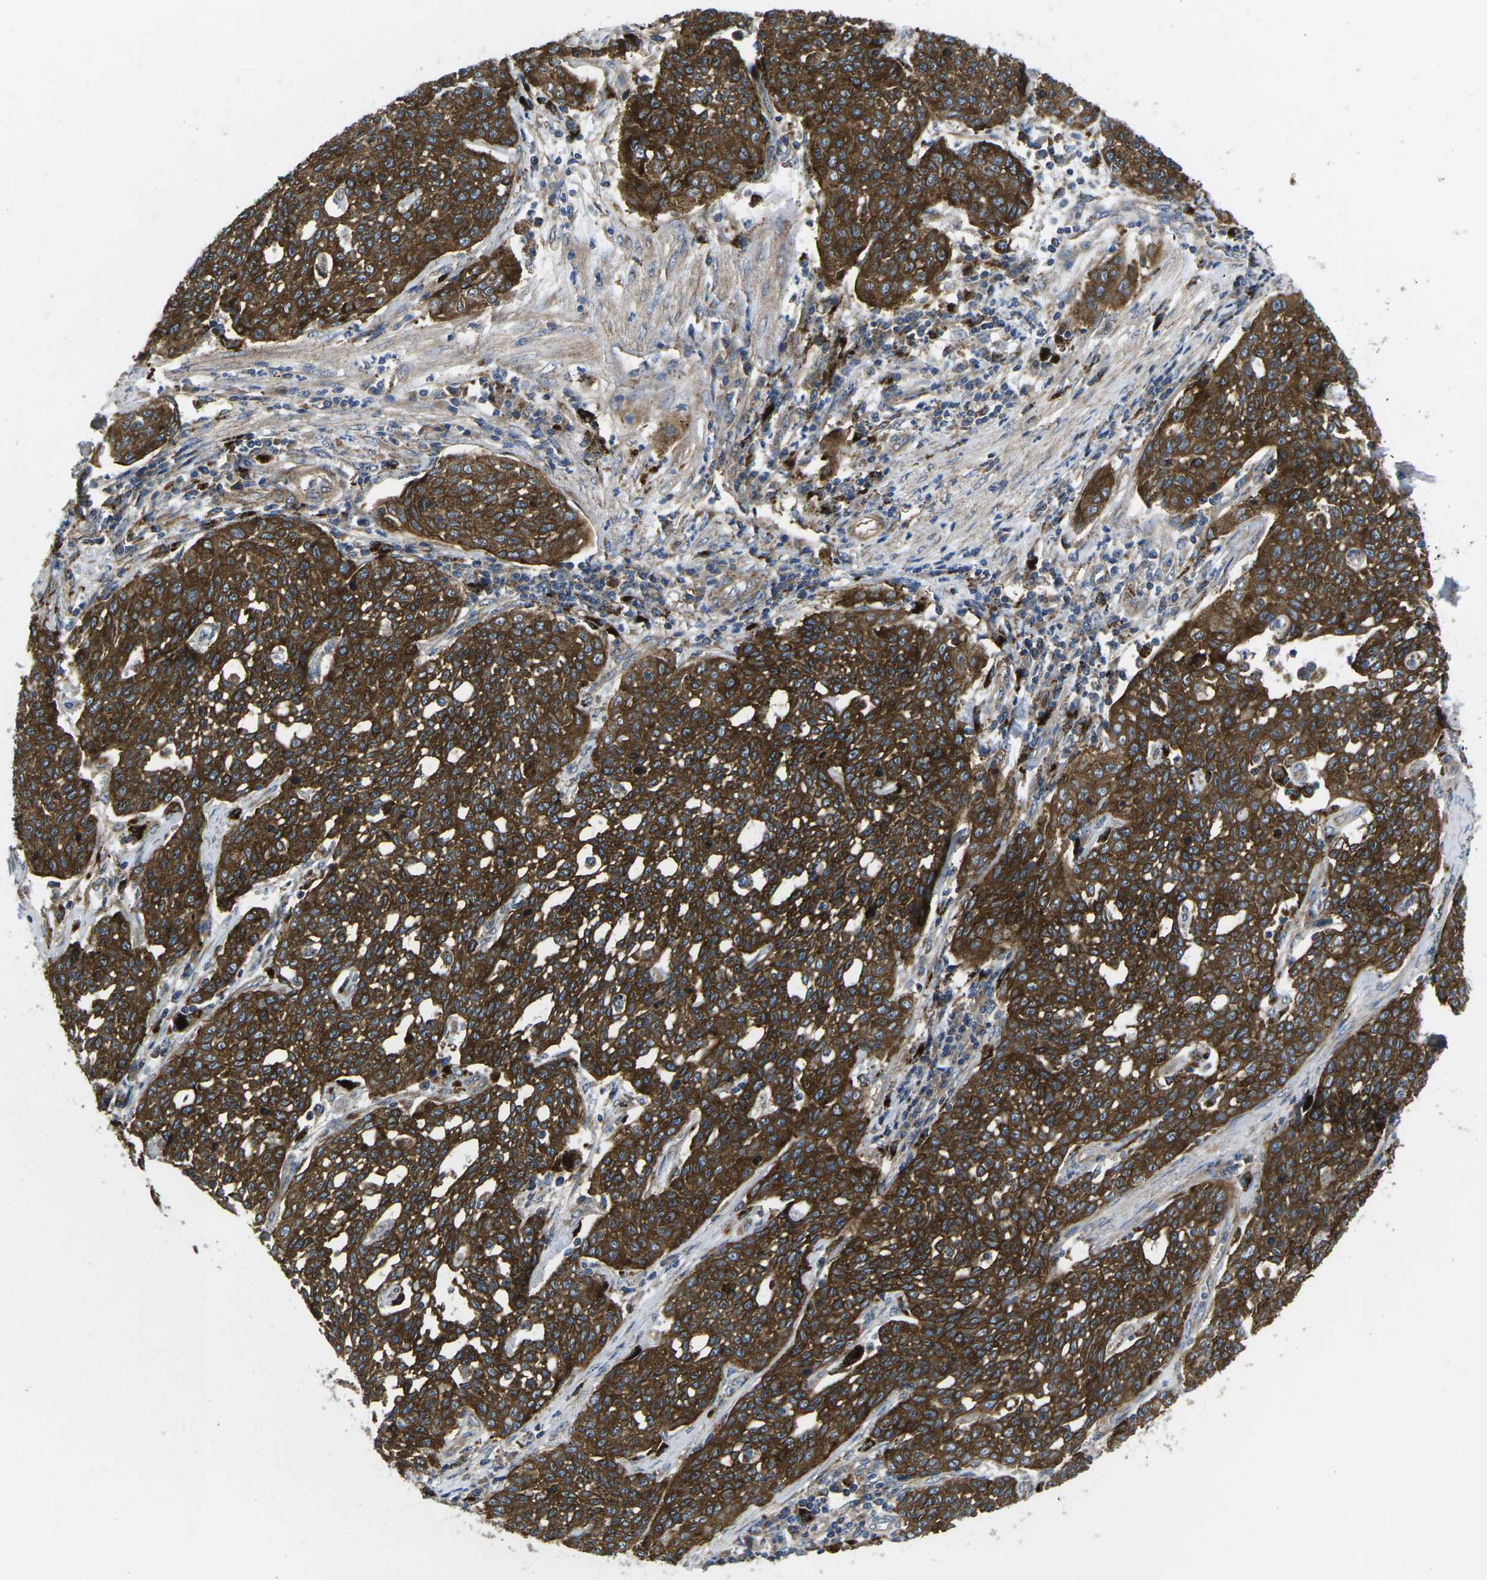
{"staining": {"intensity": "strong", "quantity": ">75%", "location": "cytoplasmic/membranous"}, "tissue": "cervical cancer", "cell_type": "Tumor cells", "image_type": "cancer", "snomed": [{"axis": "morphology", "description": "Squamous cell carcinoma, NOS"}, {"axis": "topography", "description": "Cervix"}], "caption": "Cervical squamous cell carcinoma stained with a protein marker exhibits strong staining in tumor cells.", "gene": "DLG1", "patient": {"sex": "female", "age": 34}}